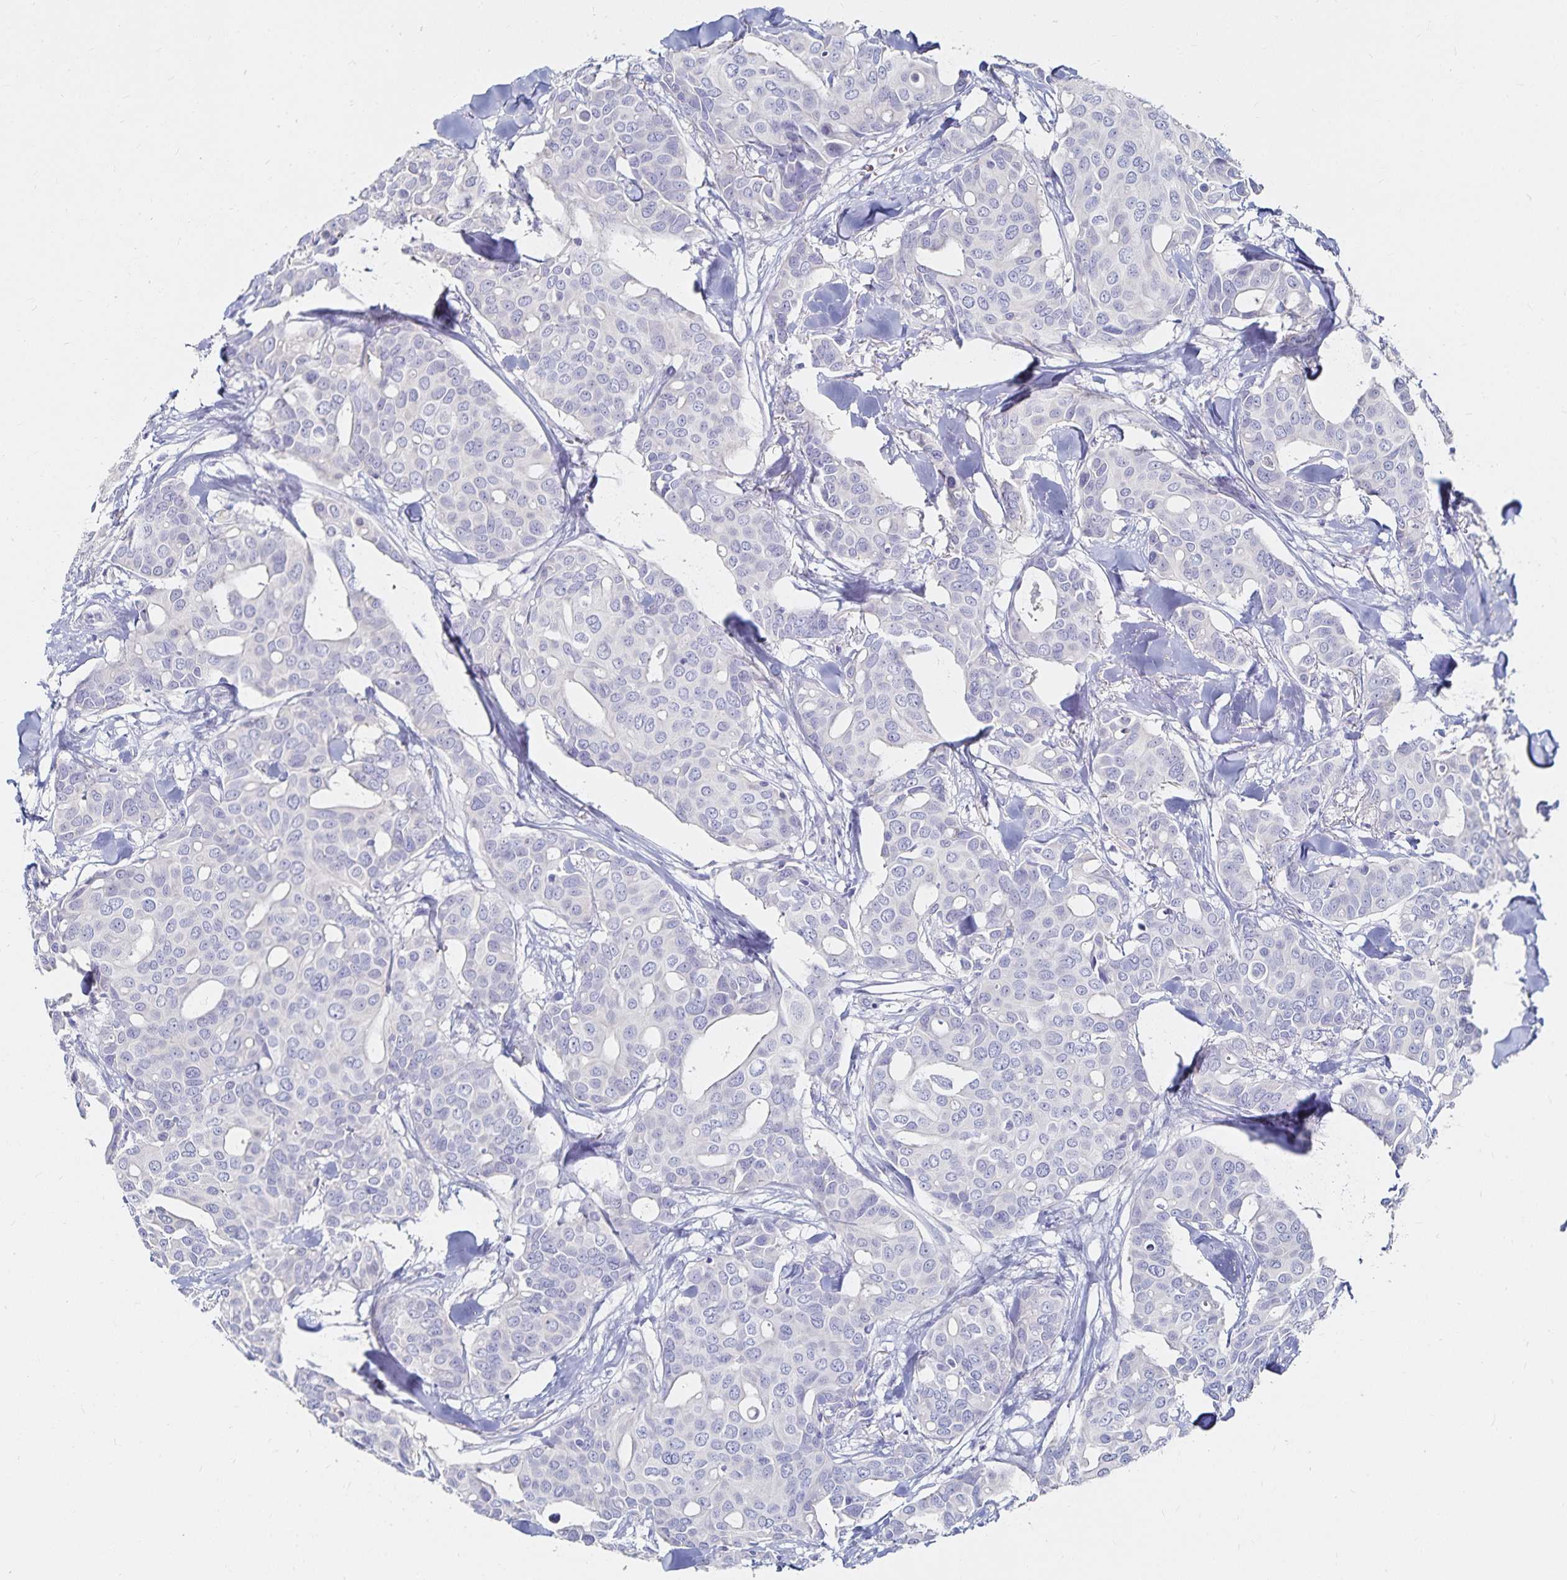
{"staining": {"intensity": "negative", "quantity": "none", "location": "none"}, "tissue": "breast cancer", "cell_type": "Tumor cells", "image_type": "cancer", "snomed": [{"axis": "morphology", "description": "Duct carcinoma"}, {"axis": "topography", "description": "Breast"}], "caption": "Immunohistochemistry of breast infiltrating ductal carcinoma reveals no expression in tumor cells.", "gene": "TNIP1", "patient": {"sex": "female", "age": 54}}